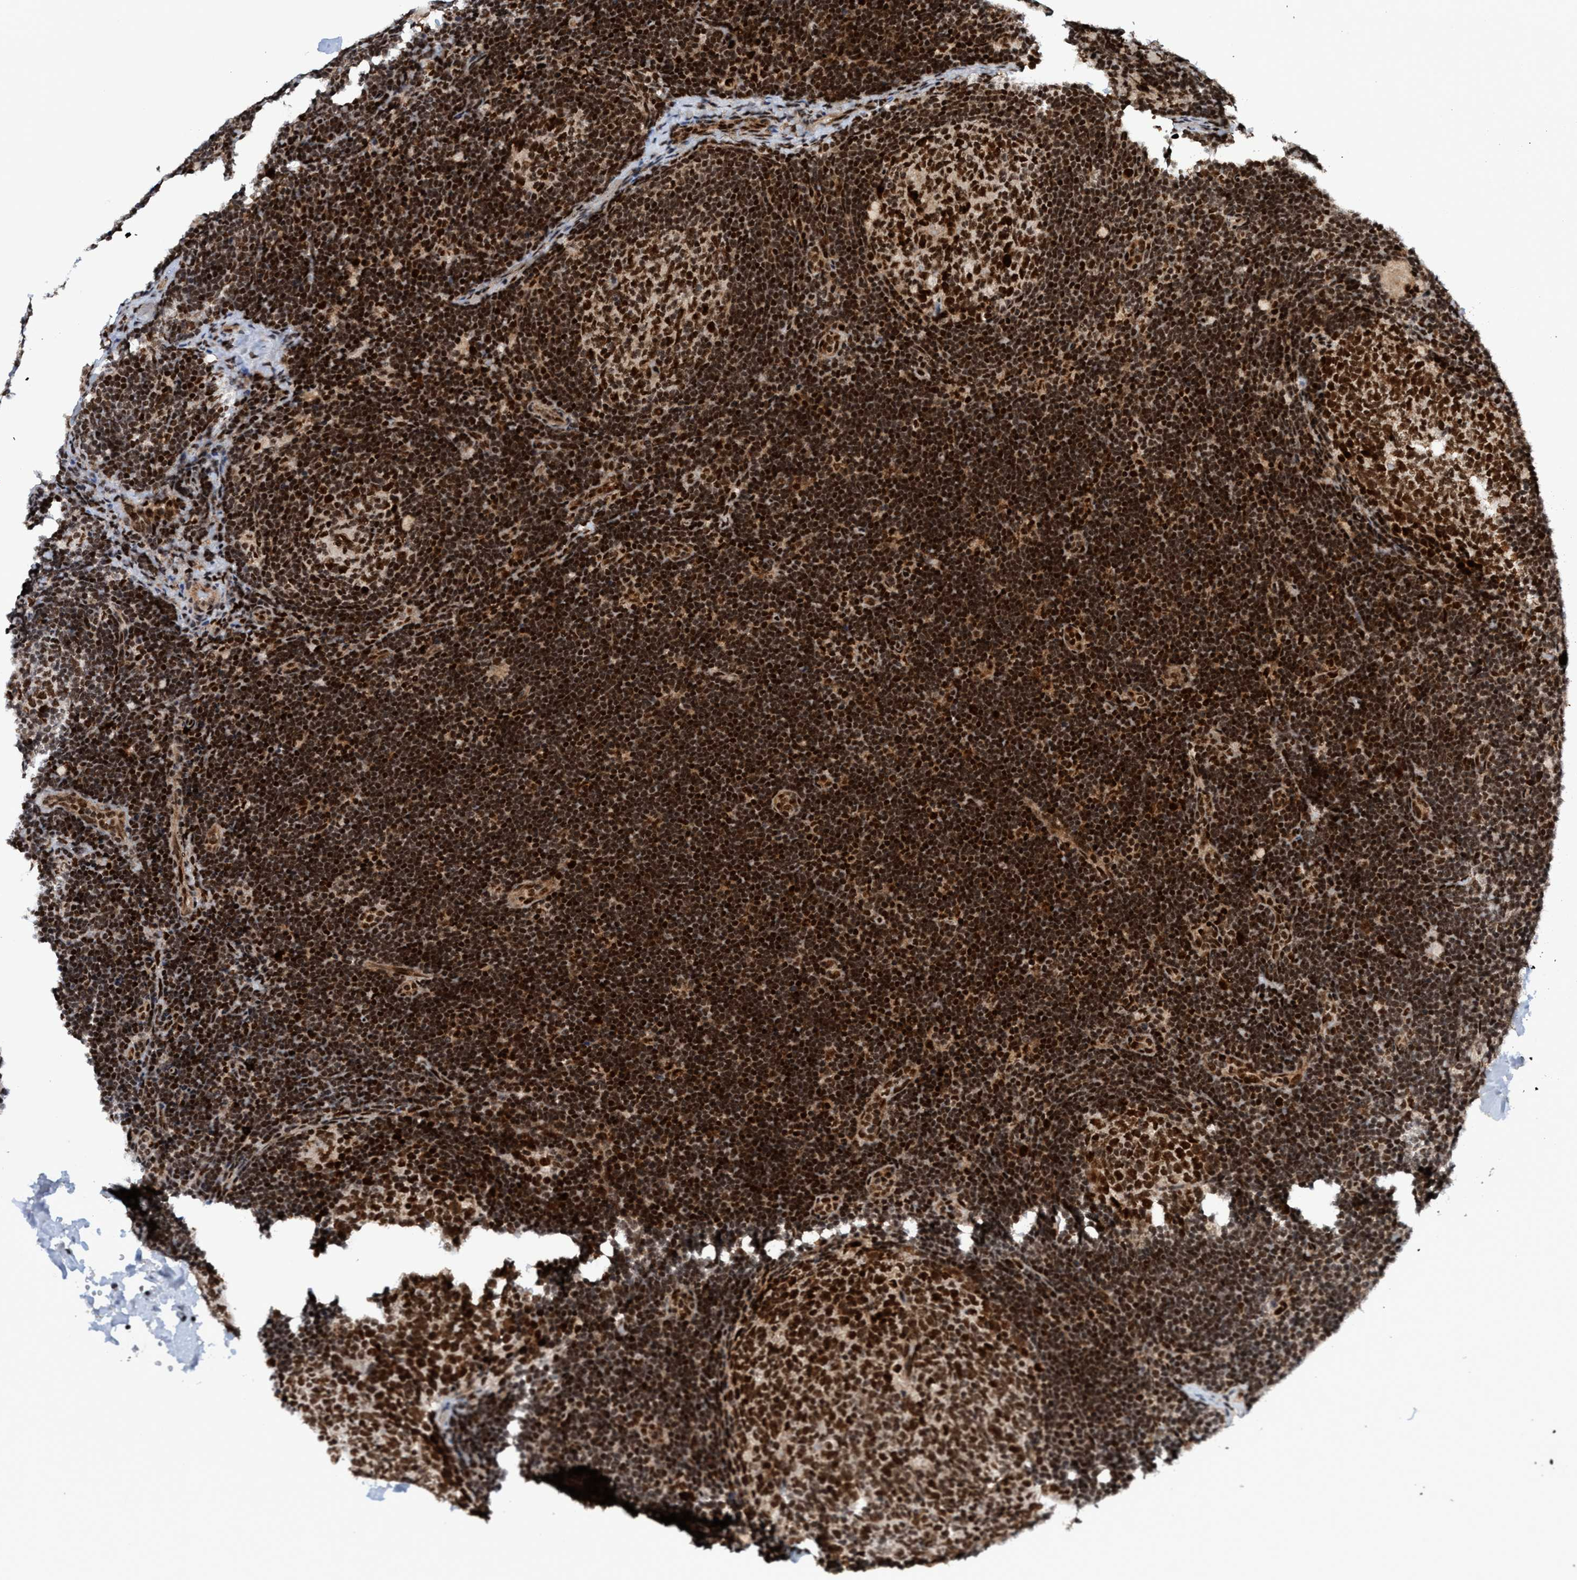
{"staining": {"intensity": "strong", "quantity": ">75%", "location": "nuclear"}, "tissue": "lymph node", "cell_type": "Germinal center cells", "image_type": "normal", "snomed": [{"axis": "morphology", "description": "Normal tissue, NOS"}, {"axis": "topography", "description": "Lymph node"}], "caption": "Immunohistochemistry staining of unremarkable lymph node, which reveals high levels of strong nuclear staining in approximately >75% of germinal center cells indicating strong nuclear protein positivity. The staining was performed using DAB (3,3'-diaminobenzidine) (brown) for protein detection and nuclei were counterstained in hematoxylin (blue).", "gene": "TOPBP1", "patient": {"sex": "female", "age": 14}}